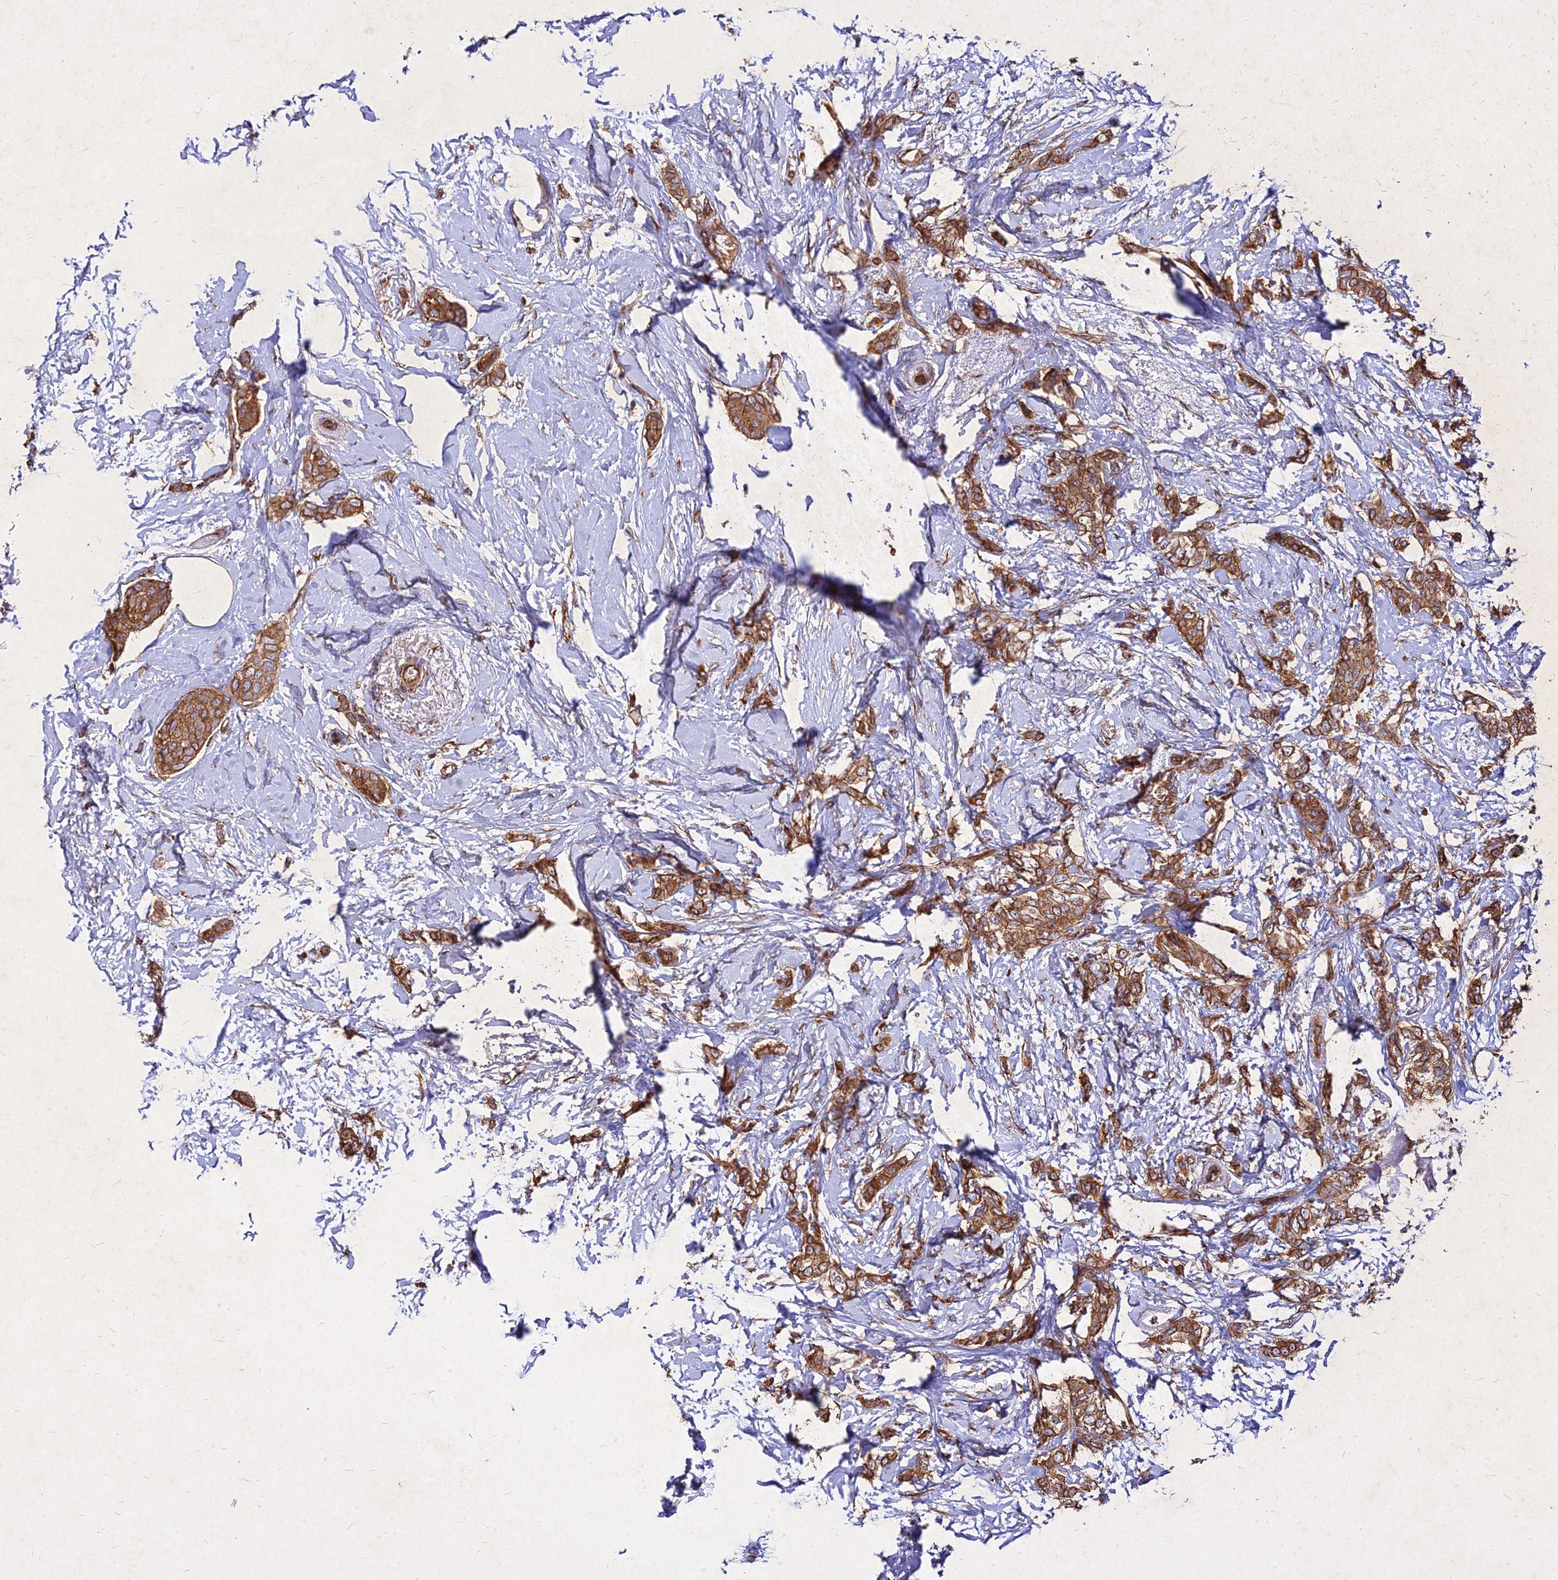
{"staining": {"intensity": "moderate", "quantity": ">75%", "location": "cytoplasmic/membranous"}, "tissue": "breast cancer", "cell_type": "Tumor cells", "image_type": "cancer", "snomed": [{"axis": "morphology", "description": "Duct carcinoma"}, {"axis": "topography", "description": "Breast"}], "caption": "Tumor cells show moderate cytoplasmic/membranous positivity in about >75% of cells in breast cancer.", "gene": "SKA1", "patient": {"sex": "female", "age": 72}}